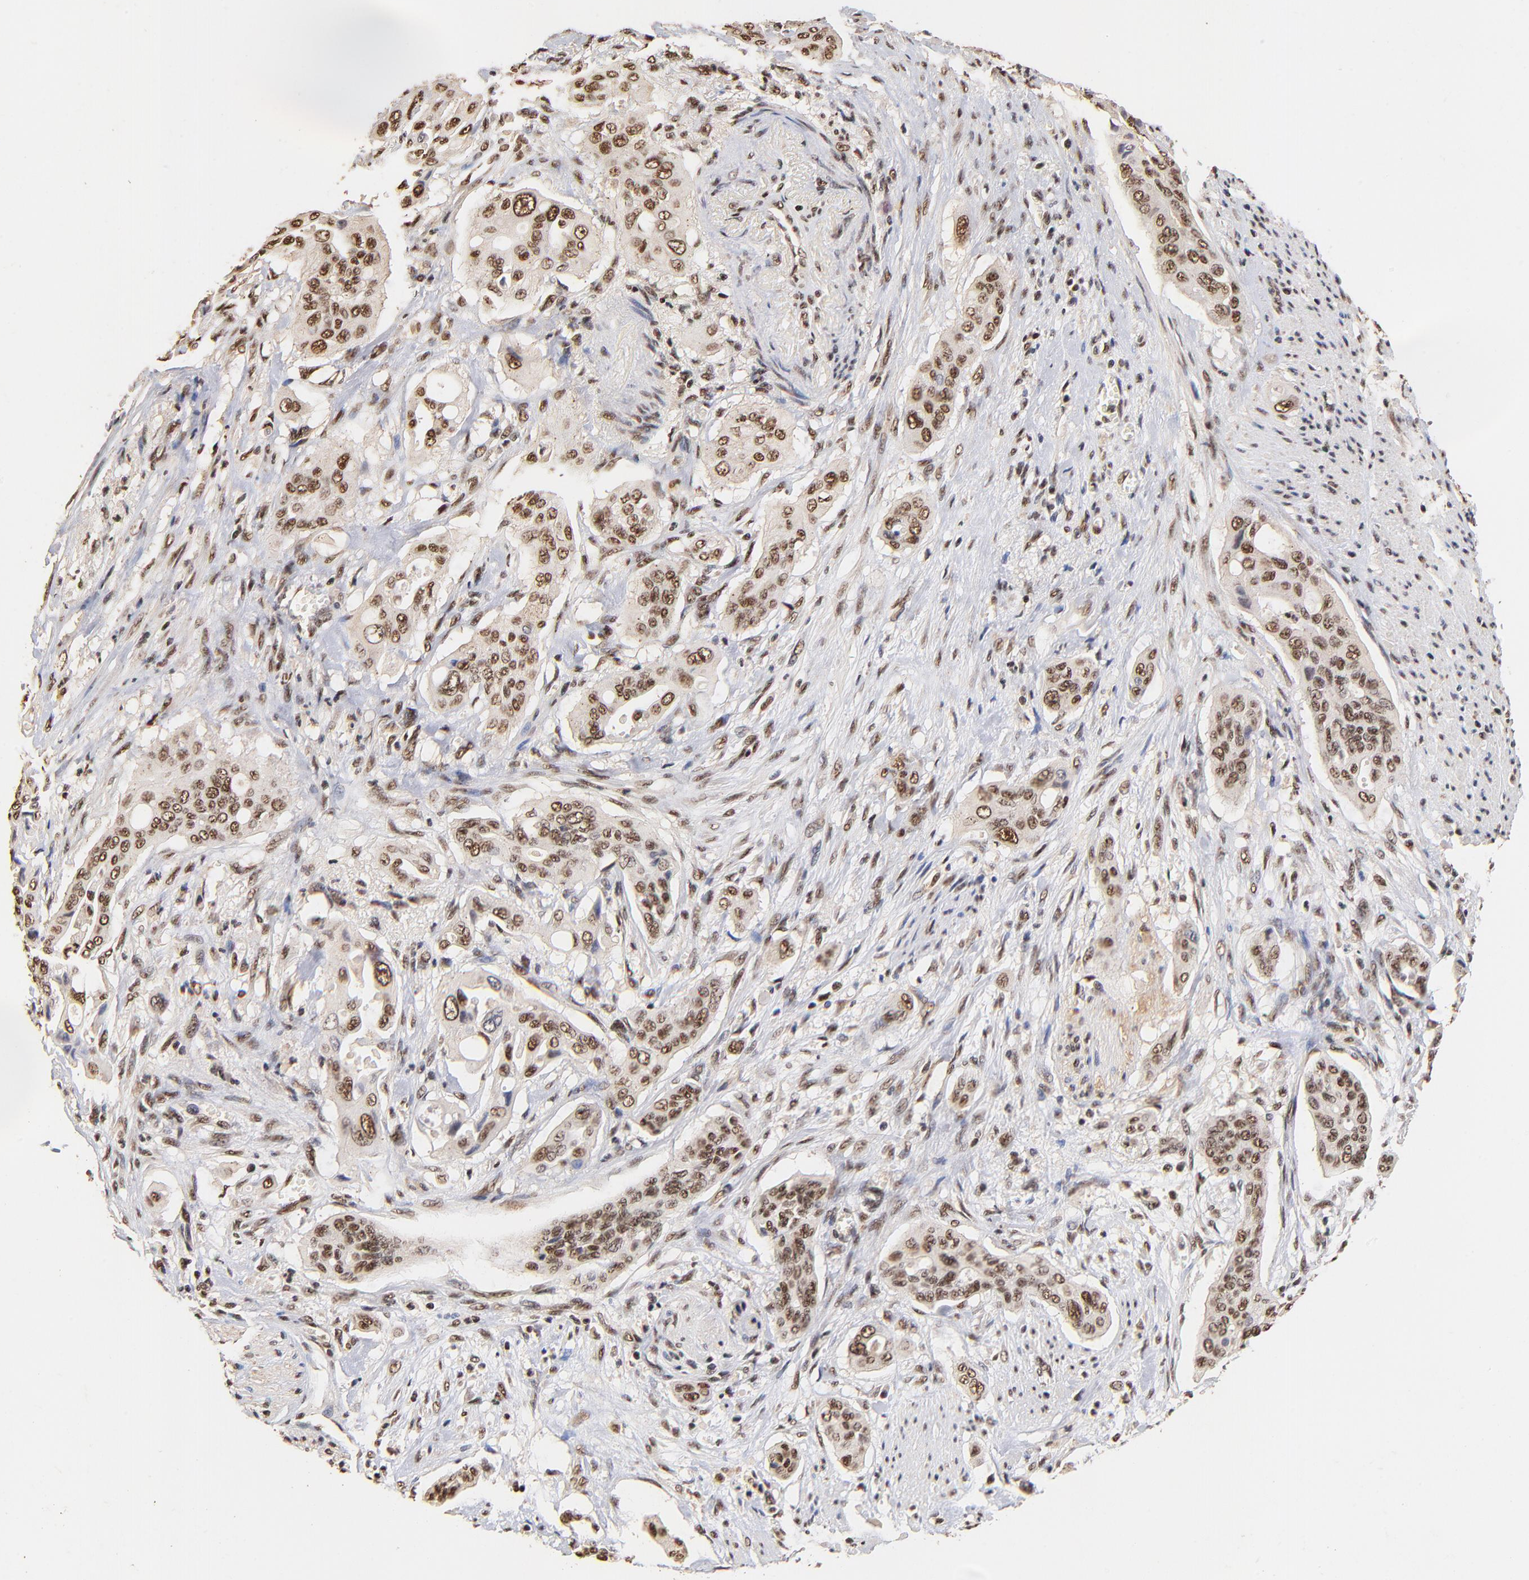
{"staining": {"intensity": "strong", "quantity": ">75%", "location": "cytoplasmic/membranous,nuclear"}, "tissue": "pancreatic cancer", "cell_type": "Tumor cells", "image_type": "cancer", "snomed": [{"axis": "morphology", "description": "Adenocarcinoma, NOS"}, {"axis": "topography", "description": "Pancreas"}], "caption": "Pancreatic cancer was stained to show a protein in brown. There is high levels of strong cytoplasmic/membranous and nuclear expression in about >75% of tumor cells.", "gene": "MED12", "patient": {"sex": "male", "age": 77}}